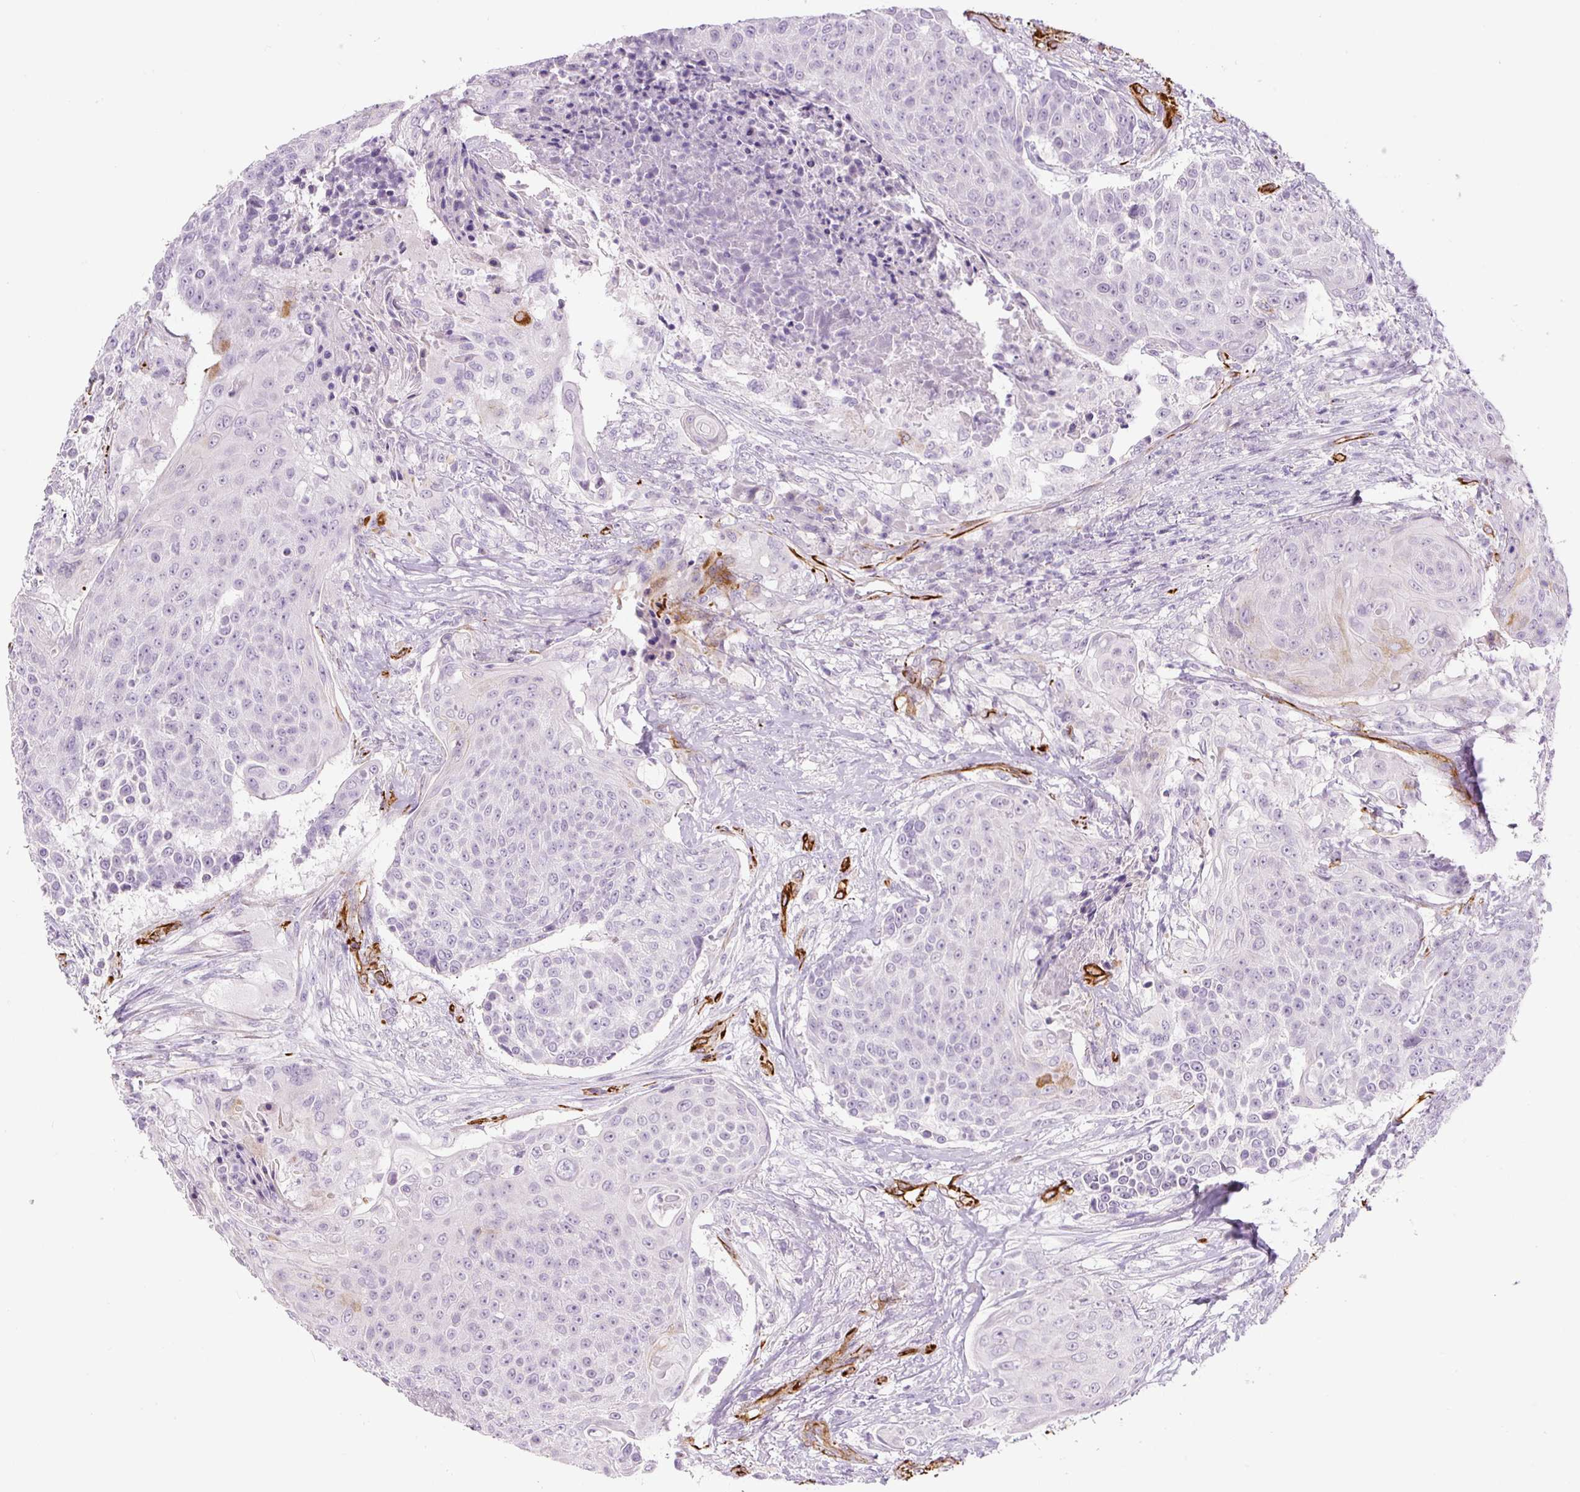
{"staining": {"intensity": "negative", "quantity": "none", "location": "none"}, "tissue": "urothelial cancer", "cell_type": "Tumor cells", "image_type": "cancer", "snomed": [{"axis": "morphology", "description": "Urothelial carcinoma, High grade"}, {"axis": "topography", "description": "Urinary bladder"}], "caption": "Immunohistochemistry of human high-grade urothelial carcinoma demonstrates no expression in tumor cells.", "gene": "NES", "patient": {"sex": "female", "age": 63}}